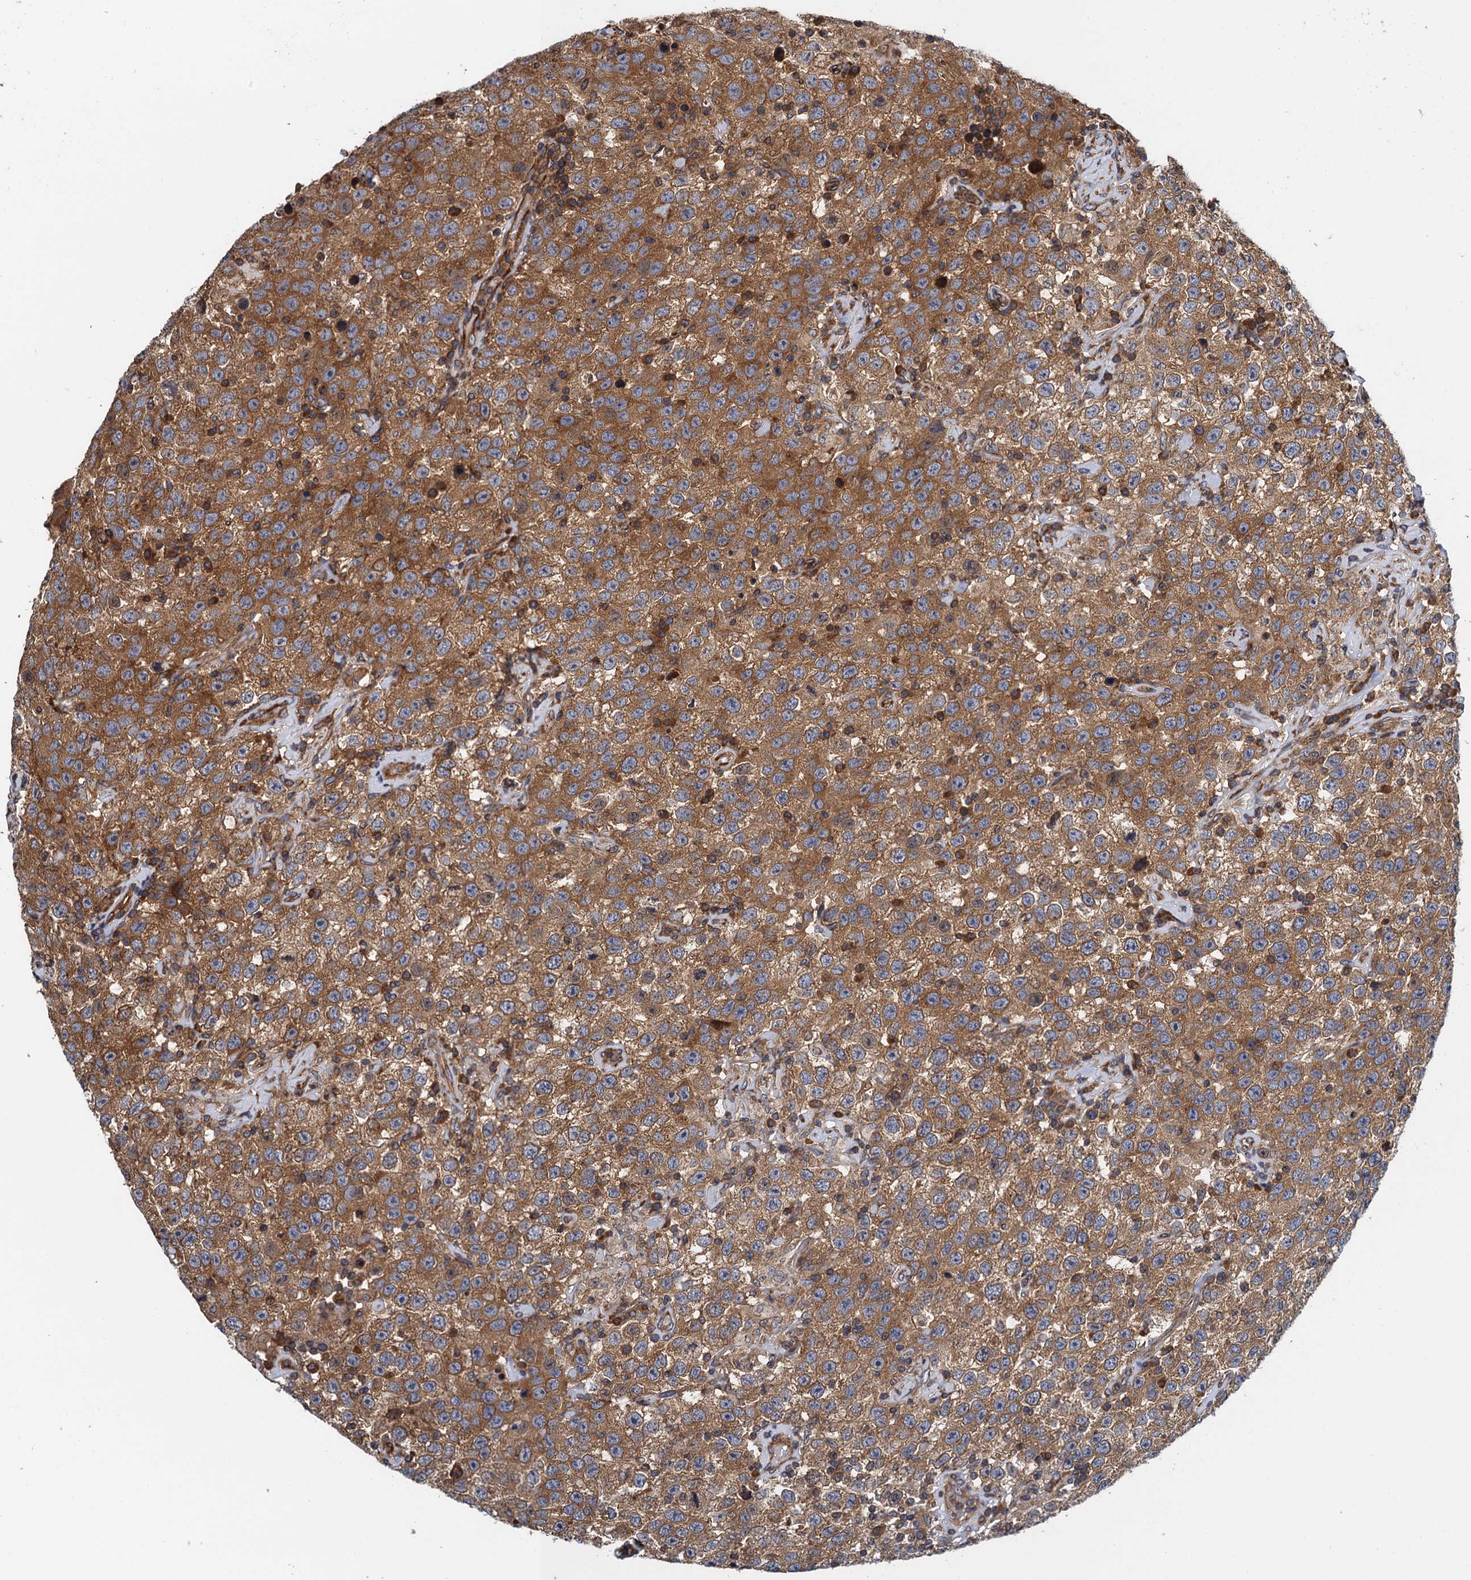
{"staining": {"intensity": "moderate", "quantity": ">75%", "location": "cytoplasmic/membranous"}, "tissue": "testis cancer", "cell_type": "Tumor cells", "image_type": "cancer", "snomed": [{"axis": "morphology", "description": "Seminoma, NOS"}, {"axis": "topography", "description": "Testis"}], "caption": "Protein analysis of testis seminoma tissue shows moderate cytoplasmic/membranous expression in approximately >75% of tumor cells.", "gene": "MDM1", "patient": {"sex": "male", "age": 41}}